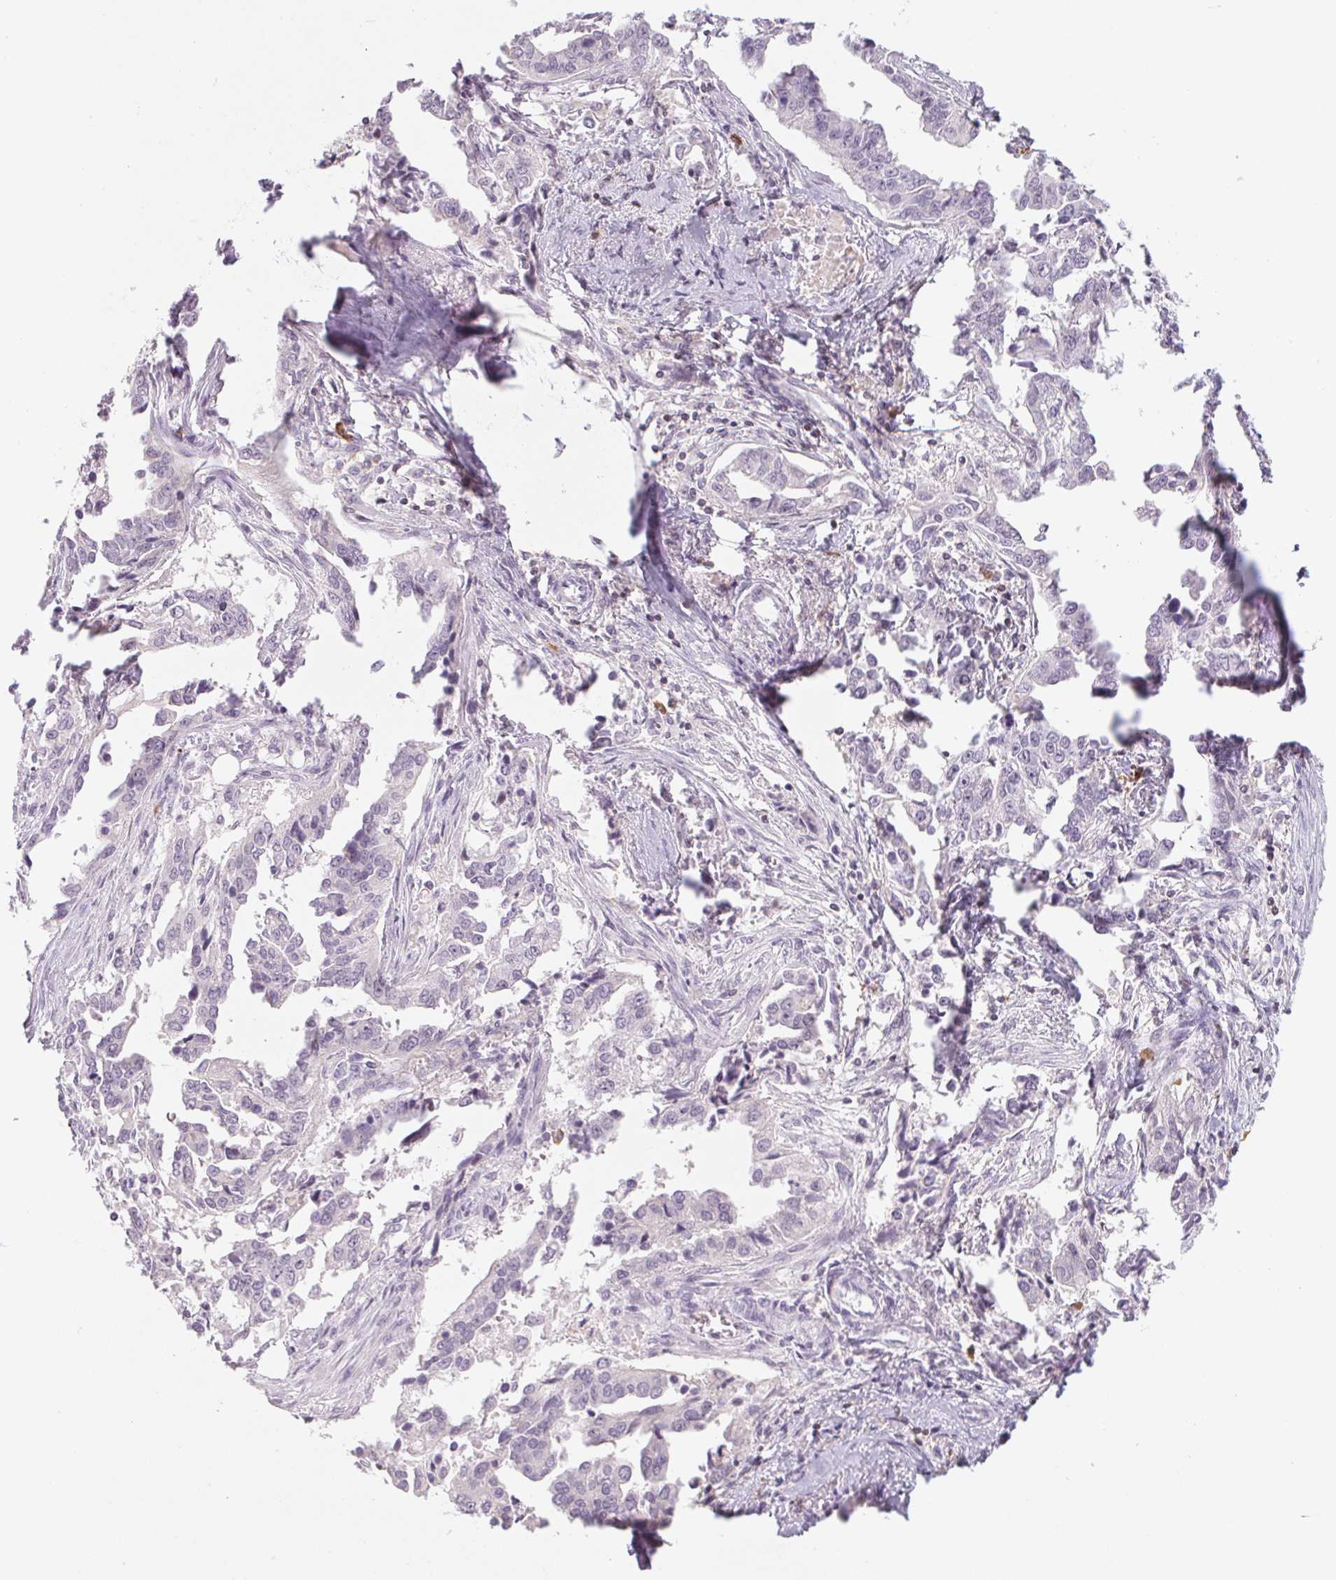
{"staining": {"intensity": "negative", "quantity": "none", "location": "none"}, "tissue": "ovarian cancer", "cell_type": "Tumor cells", "image_type": "cancer", "snomed": [{"axis": "morphology", "description": "Cystadenocarcinoma, serous, NOS"}, {"axis": "topography", "description": "Ovary"}], "caption": "A high-resolution photomicrograph shows immunohistochemistry (IHC) staining of serous cystadenocarcinoma (ovarian), which demonstrates no significant expression in tumor cells. (Immunohistochemistry, brightfield microscopy, high magnification).", "gene": "KIF26A", "patient": {"sex": "female", "age": 75}}